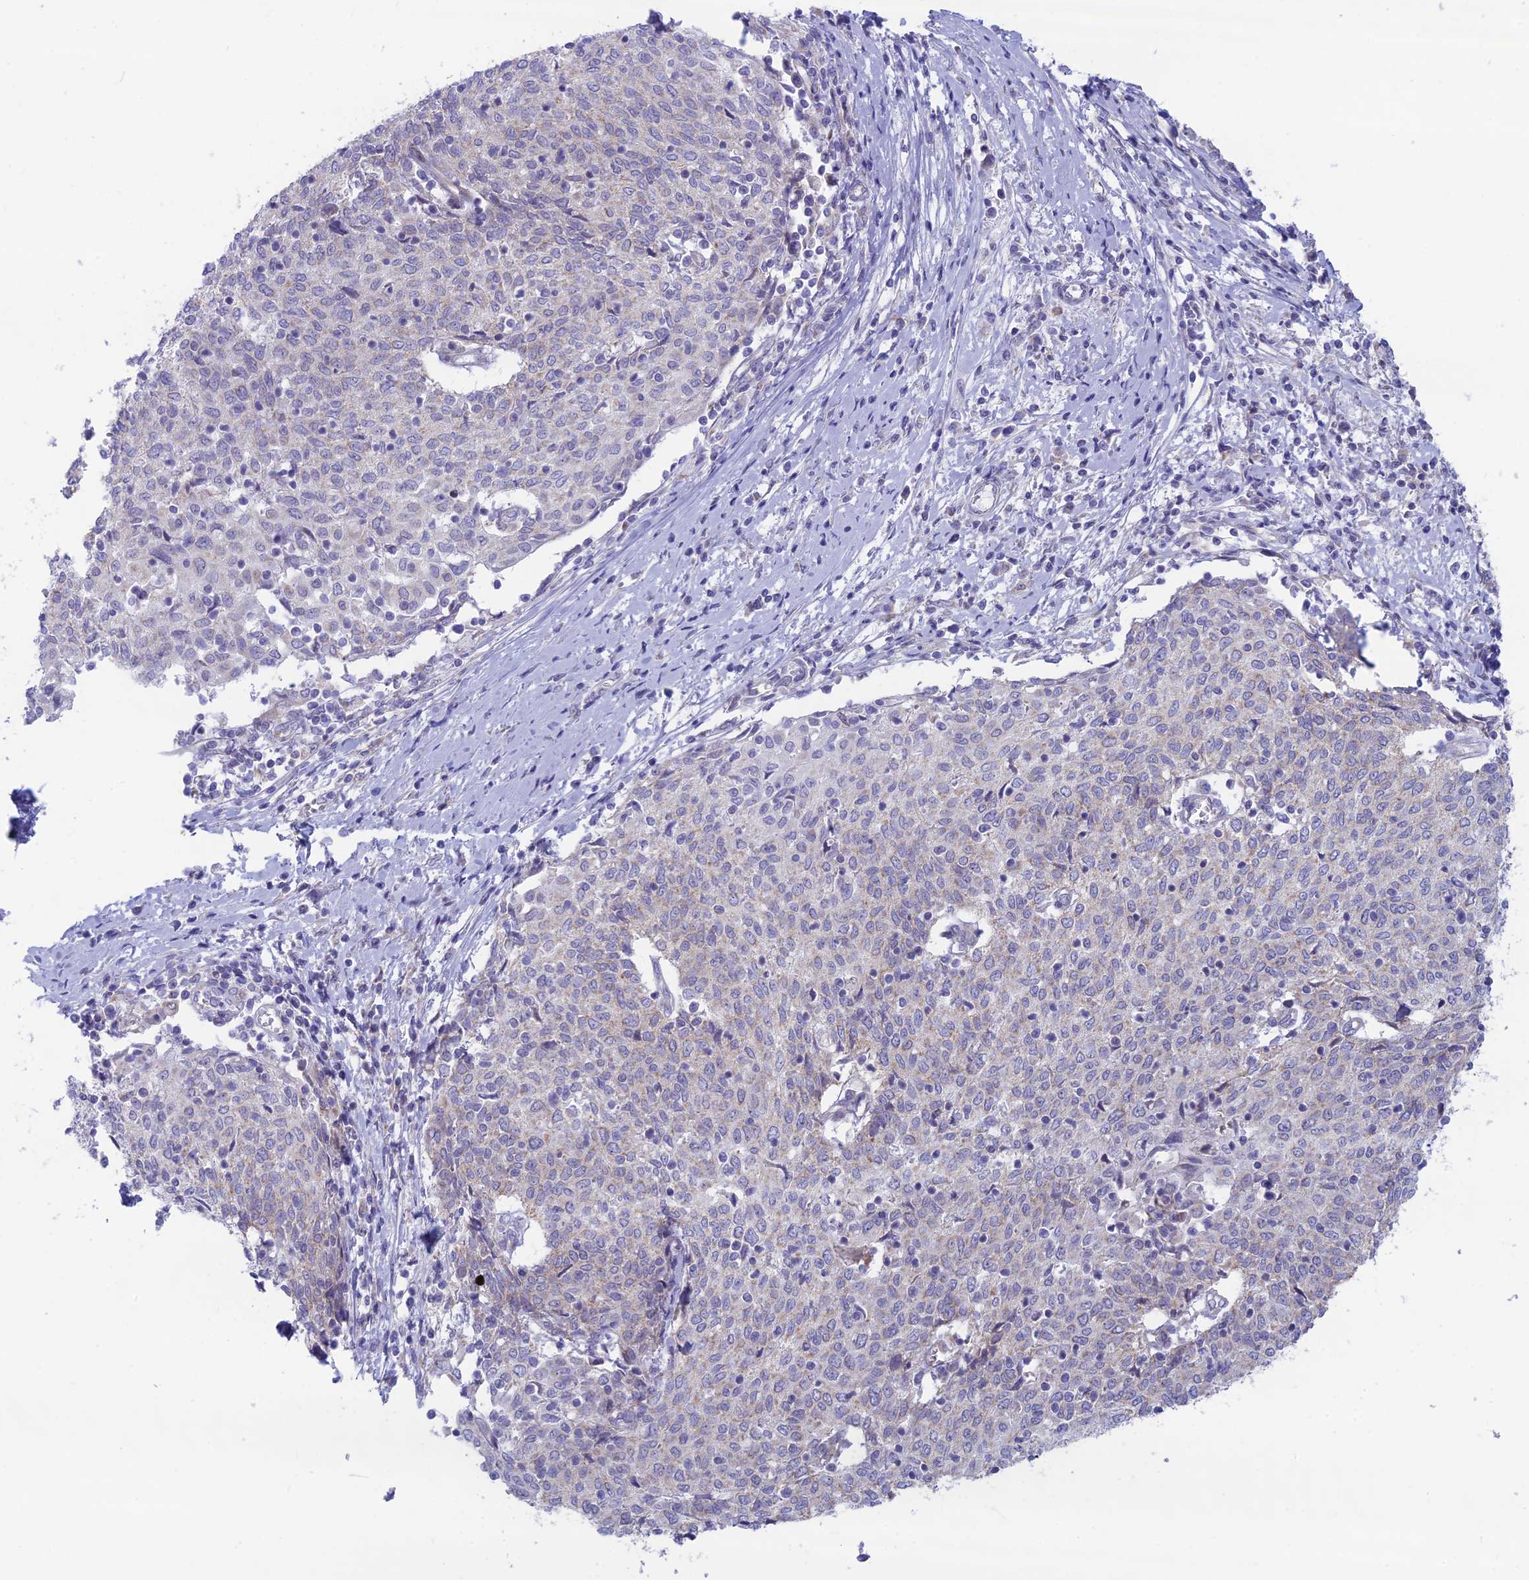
{"staining": {"intensity": "weak", "quantity": "<25%", "location": "cytoplasmic/membranous"}, "tissue": "cervical cancer", "cell_type": "Tumor cells", "image_type": "cancer", "snomed": [{"axis": "morphology", "description": "Squamous cell carcinoma, NOS"}, {"axis": "topography", "description": "Cervix"}], "caption": "Tumor cells are negative for protein expression in human squamous cell carcinoma (cervical).", "gene": "PLAC9", "patient": {"sex": "female", "age": 52}}